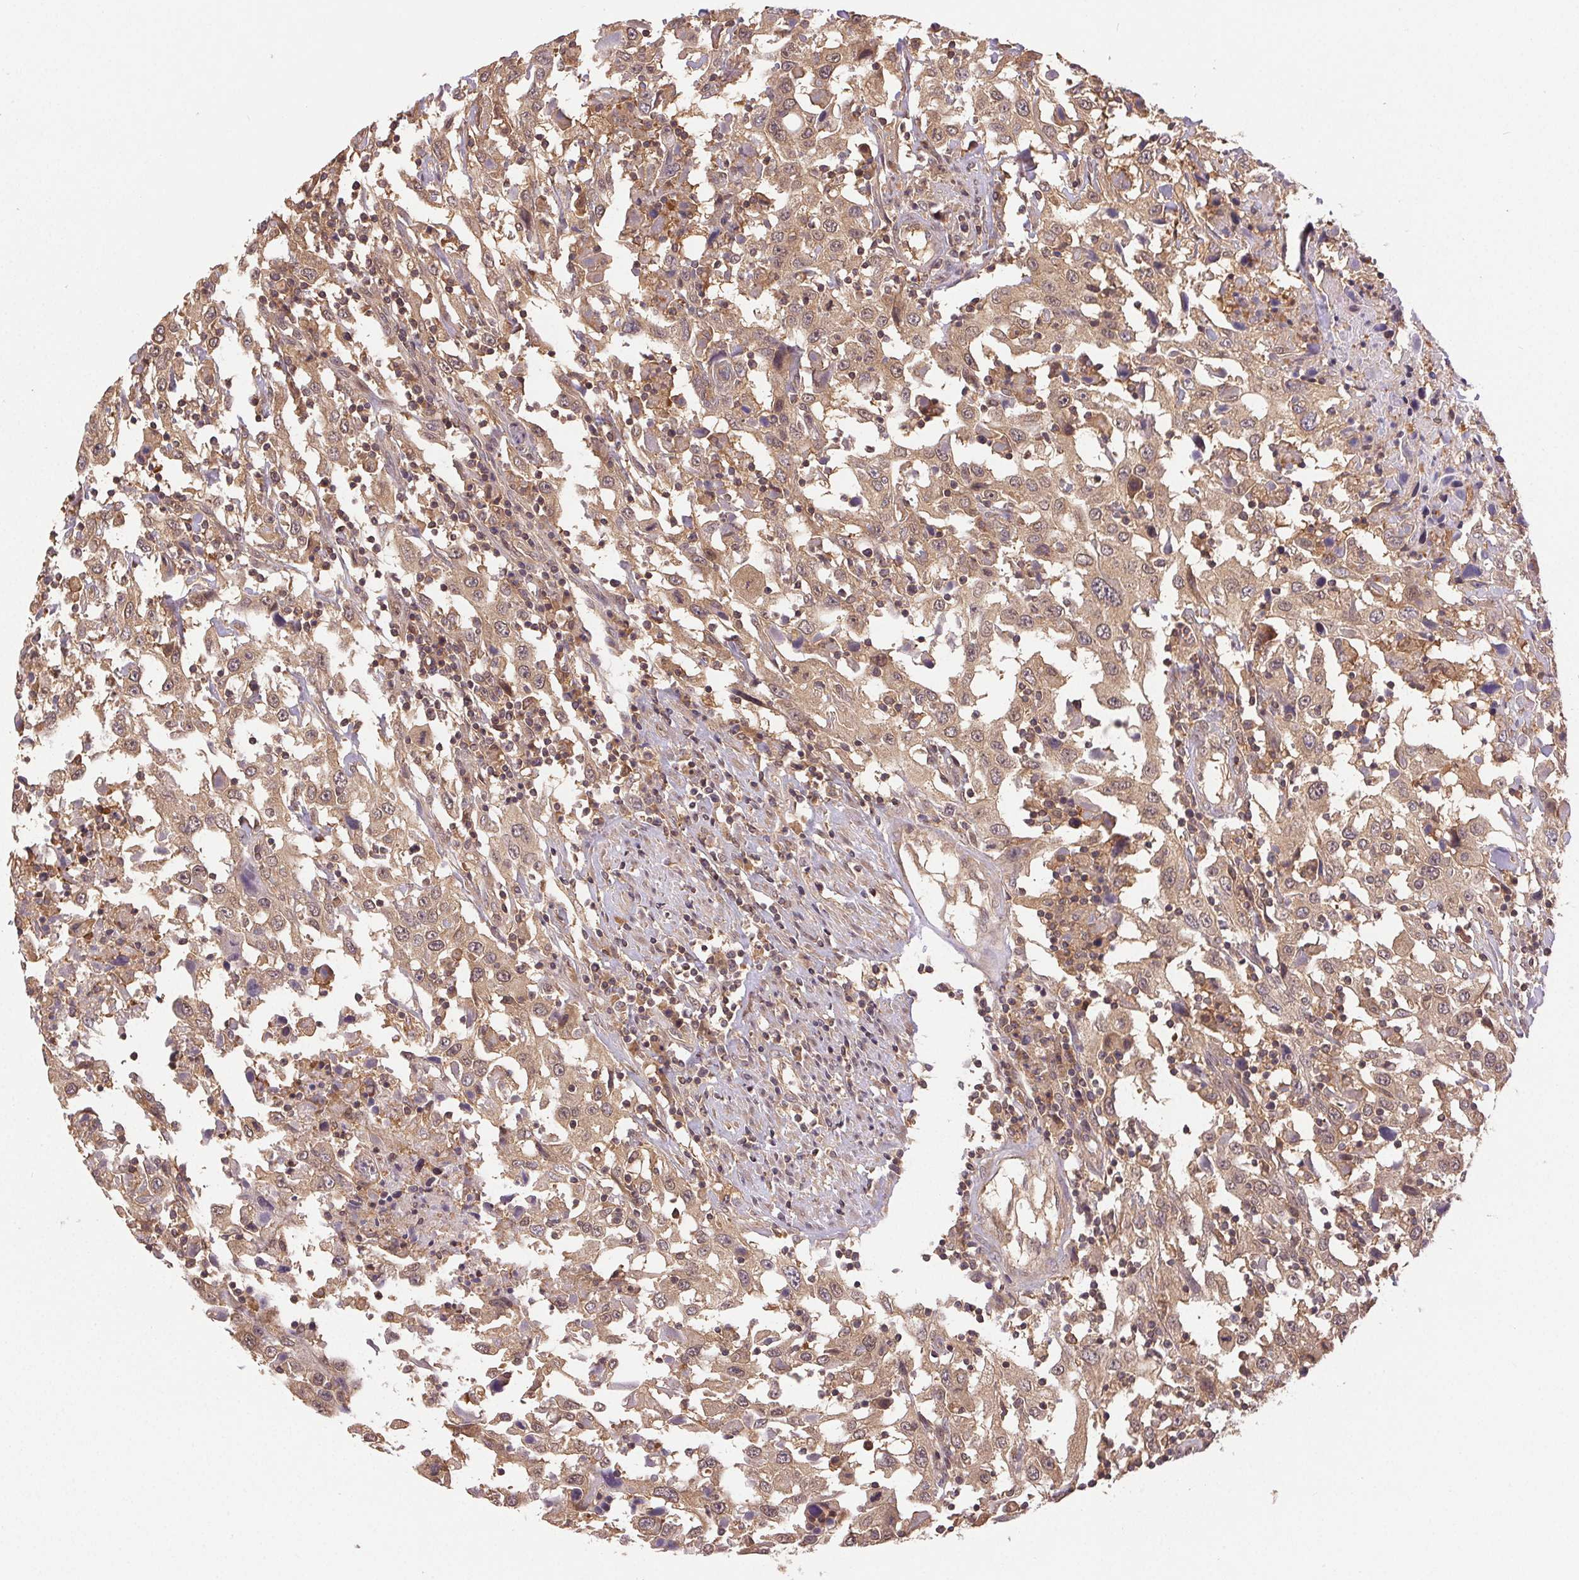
{"staining": {"intensity": "weak", "quantity": ">75%", "location": "cytoplasmic/membranous"}, "tissue": "urothelial cancer", "cell_type": "Tumor cells", "image_type": "cancer", "snomed": [{"axis": "morphology", "description": "Urothelial carcinoma, High grade"}, {"axis": "topography", "description": "Urinary bladder"}], "caption": "Immunohistochemical staining of human urothelial cancer exhibits low levels of weak cytoplasmic/membranous expression in about >75% of tumor cells.", "gene": "GDI2", "patient": {"sex": "male", "age": 61}}